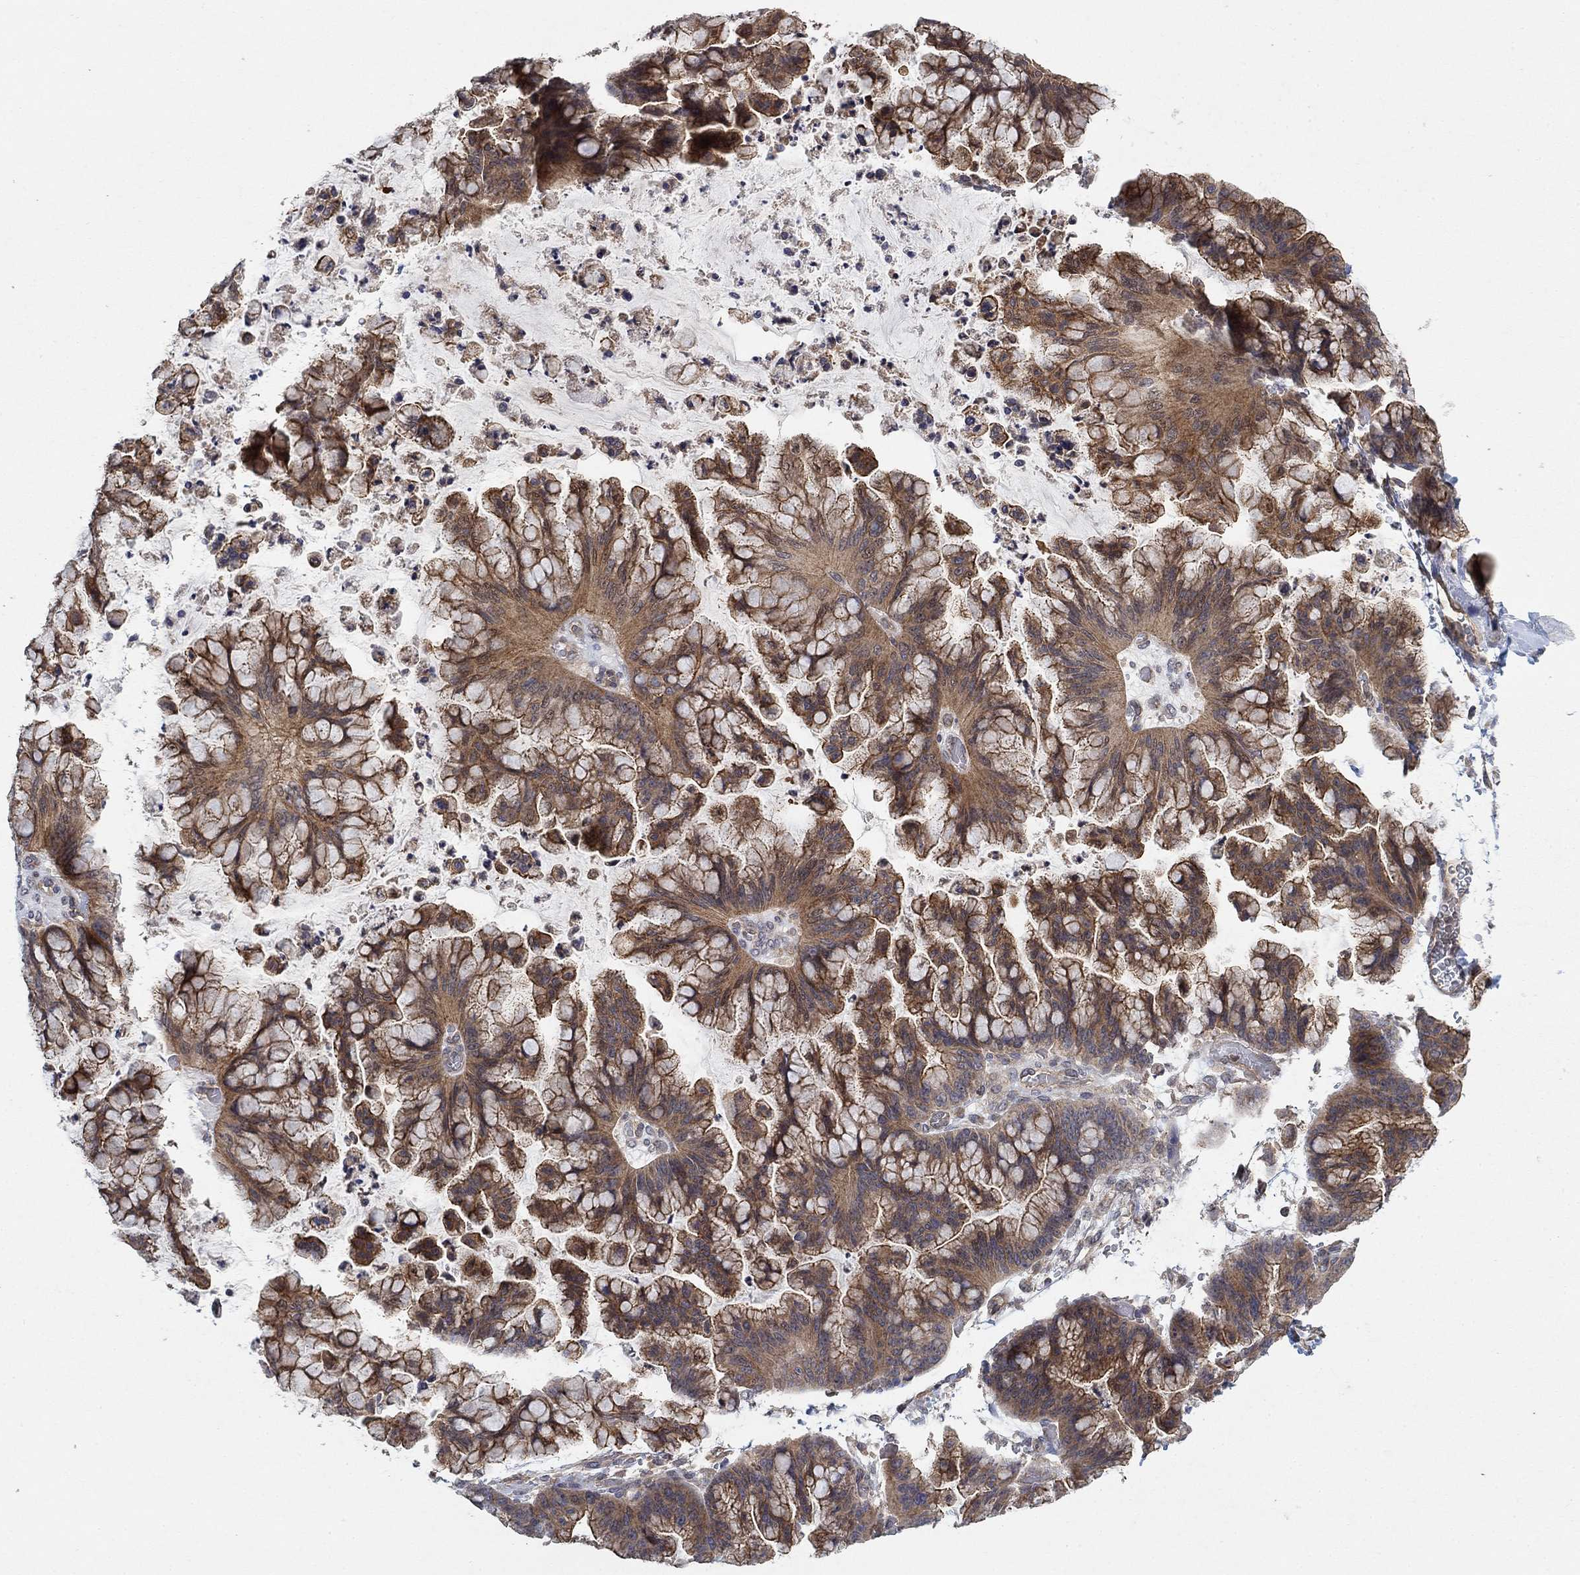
{"staining": {"intensity": "moderate", "quantity": ">75%", "location": "cytoplasmic/membranous"}, "tissue": "ovarian cancer", "cell_type": "Tumor cells", "image_type": "cancer", "snomed": [{"axis": "morphology", "description": "Cystadenocarcinoma, mucinous, NOS"}, {"axis": "topography", "description": "Ovary"}], "caption": "Ovarian cancer (mucinous cystadenocarcinoma) stained for a protein (brown) shows moderate cytoplasmic/membranous positive staining in about >75% of tumor cells.", "gene": "MCUR1", "patient": {"sex": "female", "age": 67}}